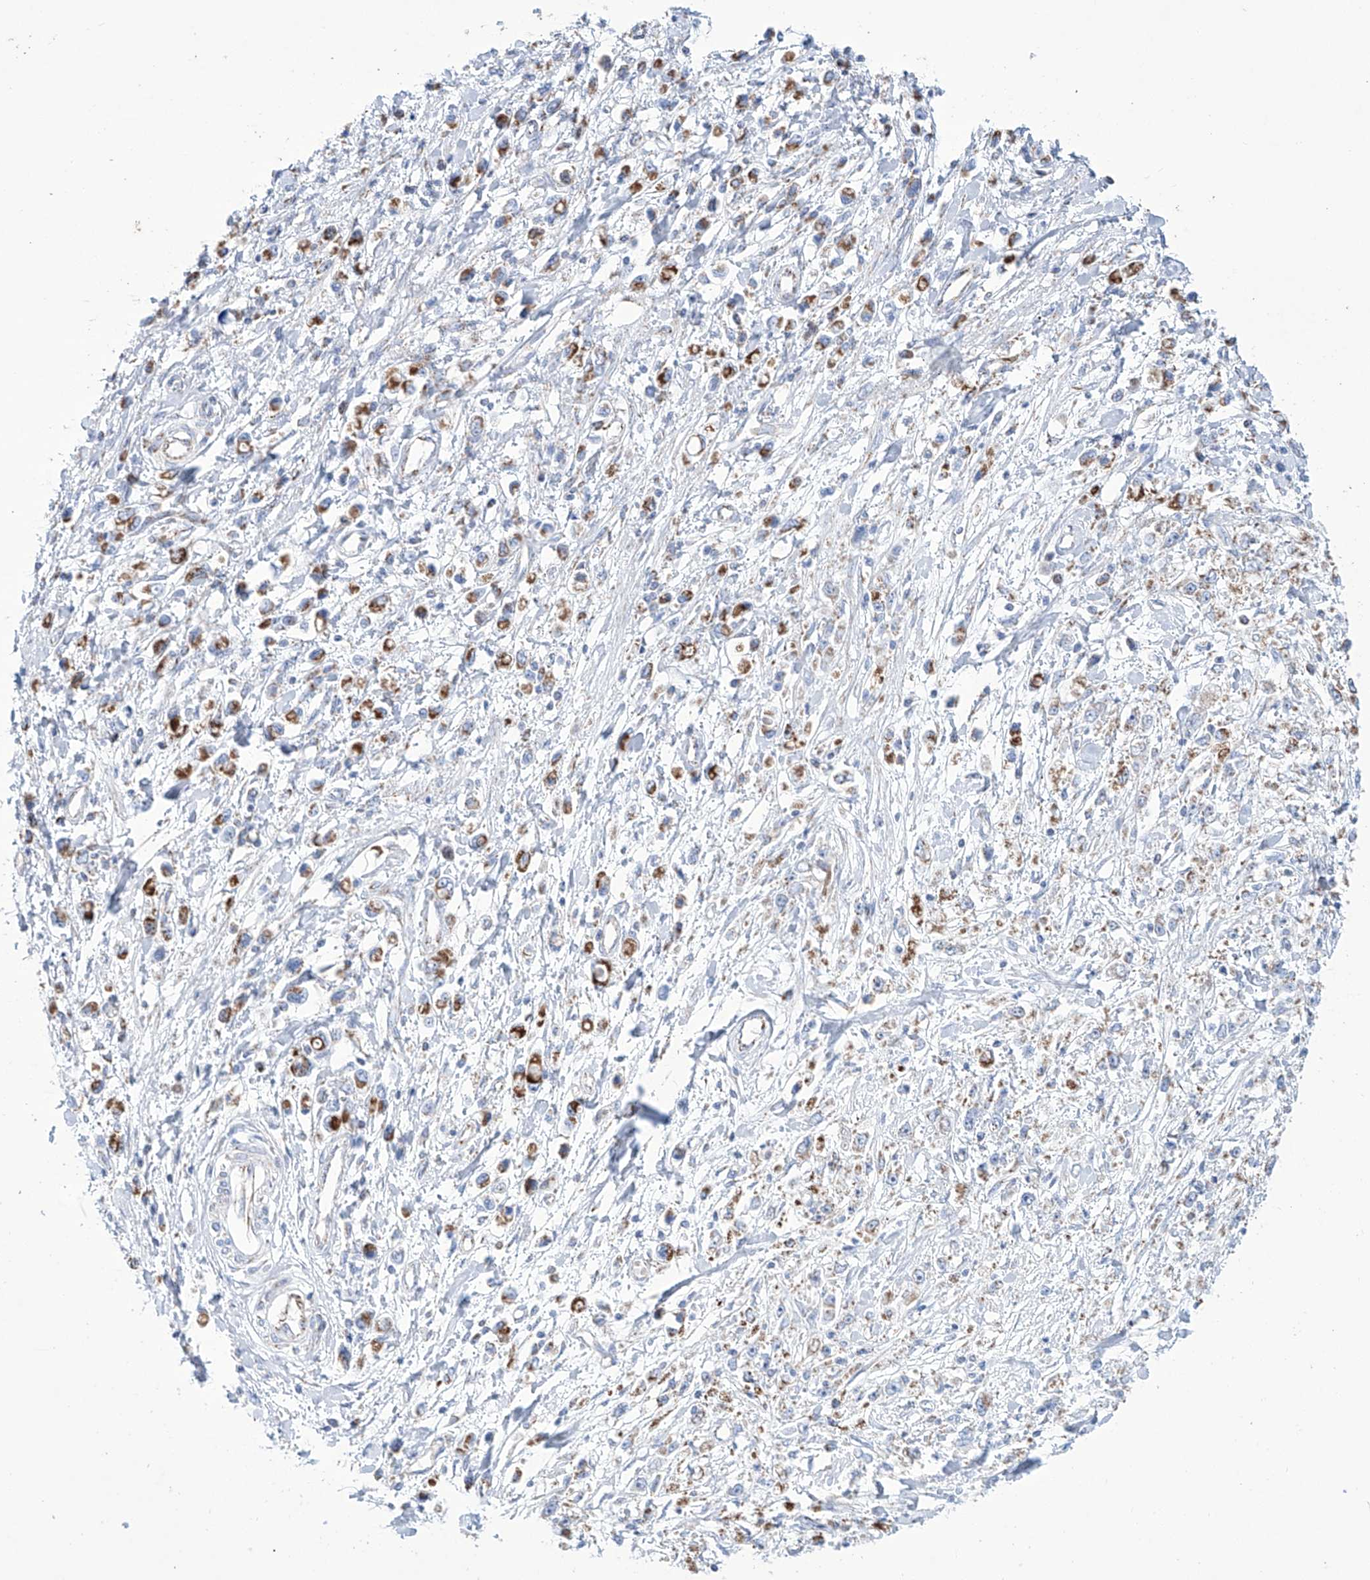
{"staining": {"intensity": "strong", "quantity": "25%-75%", "location": "cytoplasmic/membranous"}, "tissue": "stomach cancer", "cell_type": "Tumor cells", "image_type": "cancer", "snomed": [{"axis": "morphology", "description": "Adenocarcinoma, NOS"}, {"axis": "topography", "description": "Stomach"}], "caption": "IHC (DAB (3,3'-diaminobenzidine)) staining of stomach cancer (adenocarcinoma) demonstrates strong cytoplasmic/membranous protein positivity in approximately 25%-75% of tumor cells.", "gene": "ALDH6A1", "patient": {"sex": "female", "age": 59}}